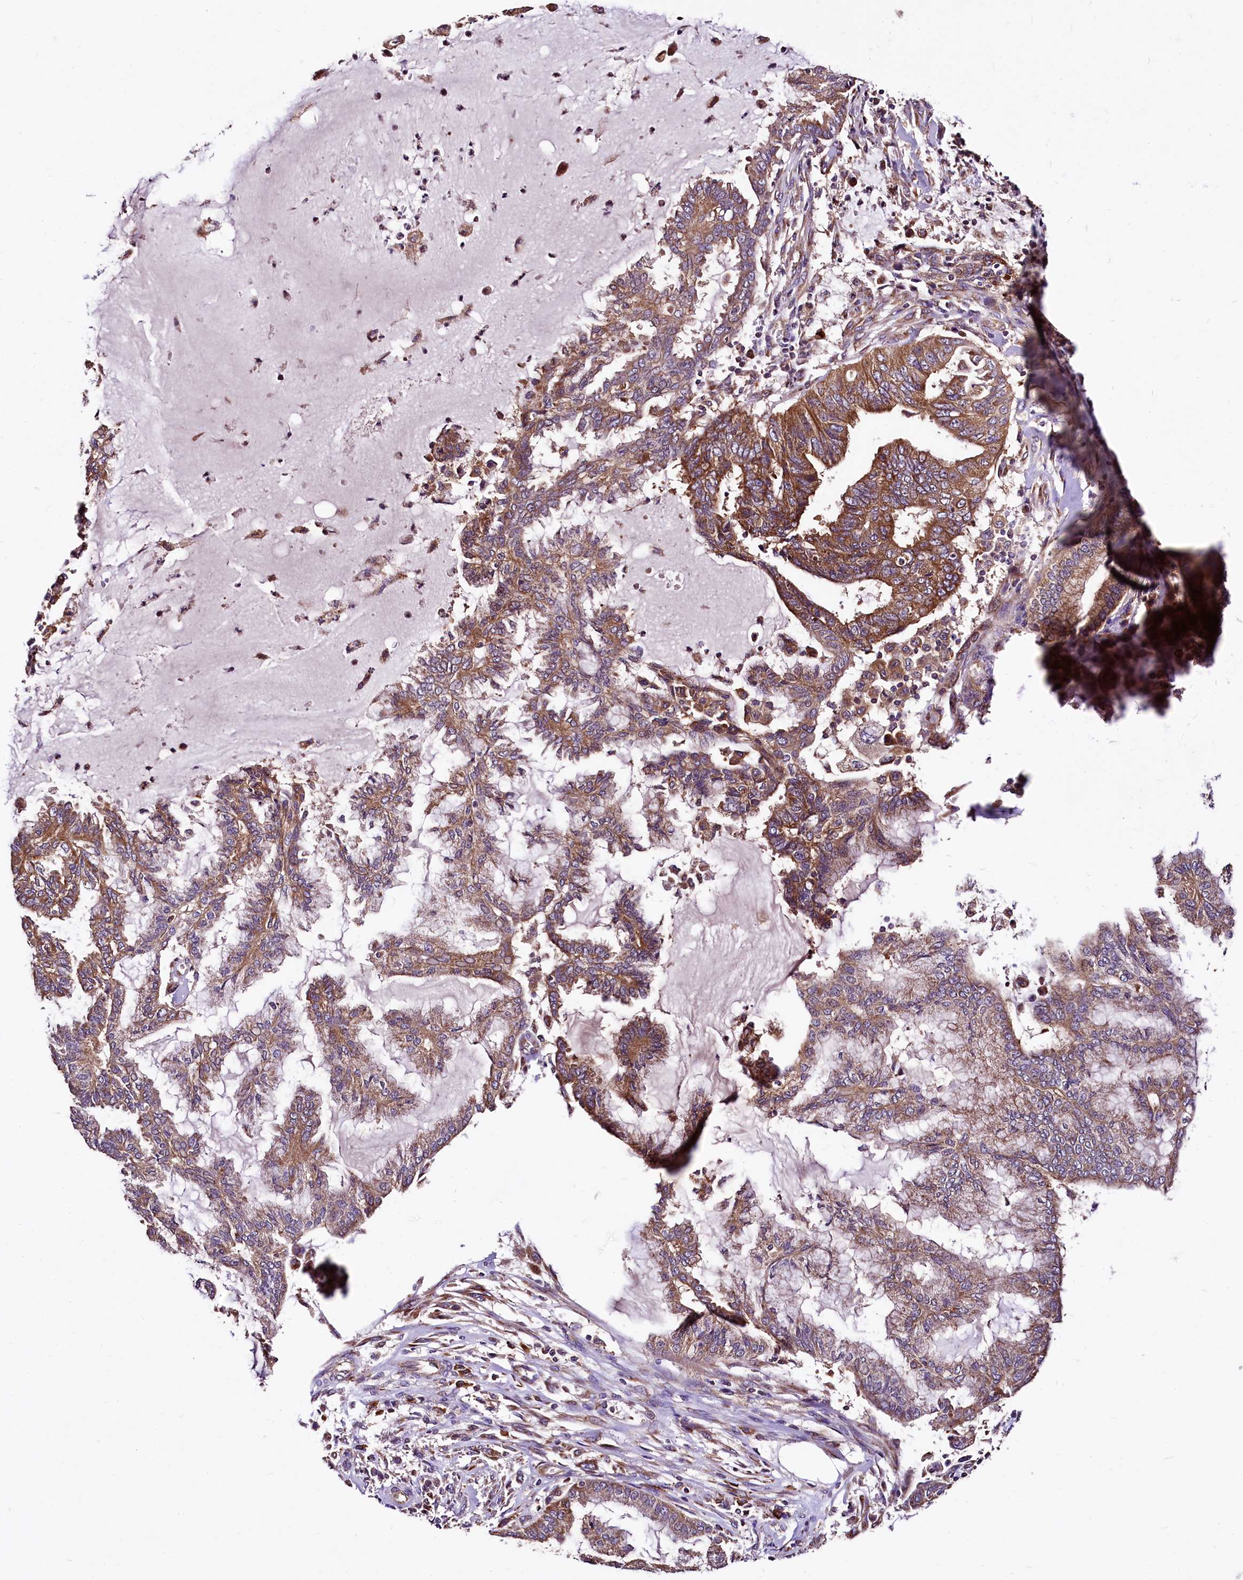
{"staining": {"intensity": "moderate", "quantity": ">75%", "location": "cytoplasmic/membranous"}, "tissue": "endometrial cancer", "cell_type": "Tumor cells", "image_type": "cancer", "snomed": [{"axis": "morphology", "description": "Adenocarcinoma, NOS"}, {"axis": "topography", "description": "Endometrium"}], "caption": "The photomicrograph reveals staining of endometrial cancer (adenocarcinoma), revealing moderate cytoplasmic/membranous protein positivity (brown color) within tumor cells.", "gene": "LRSAM1", "patient": {"sex": "female", "age": 86}}